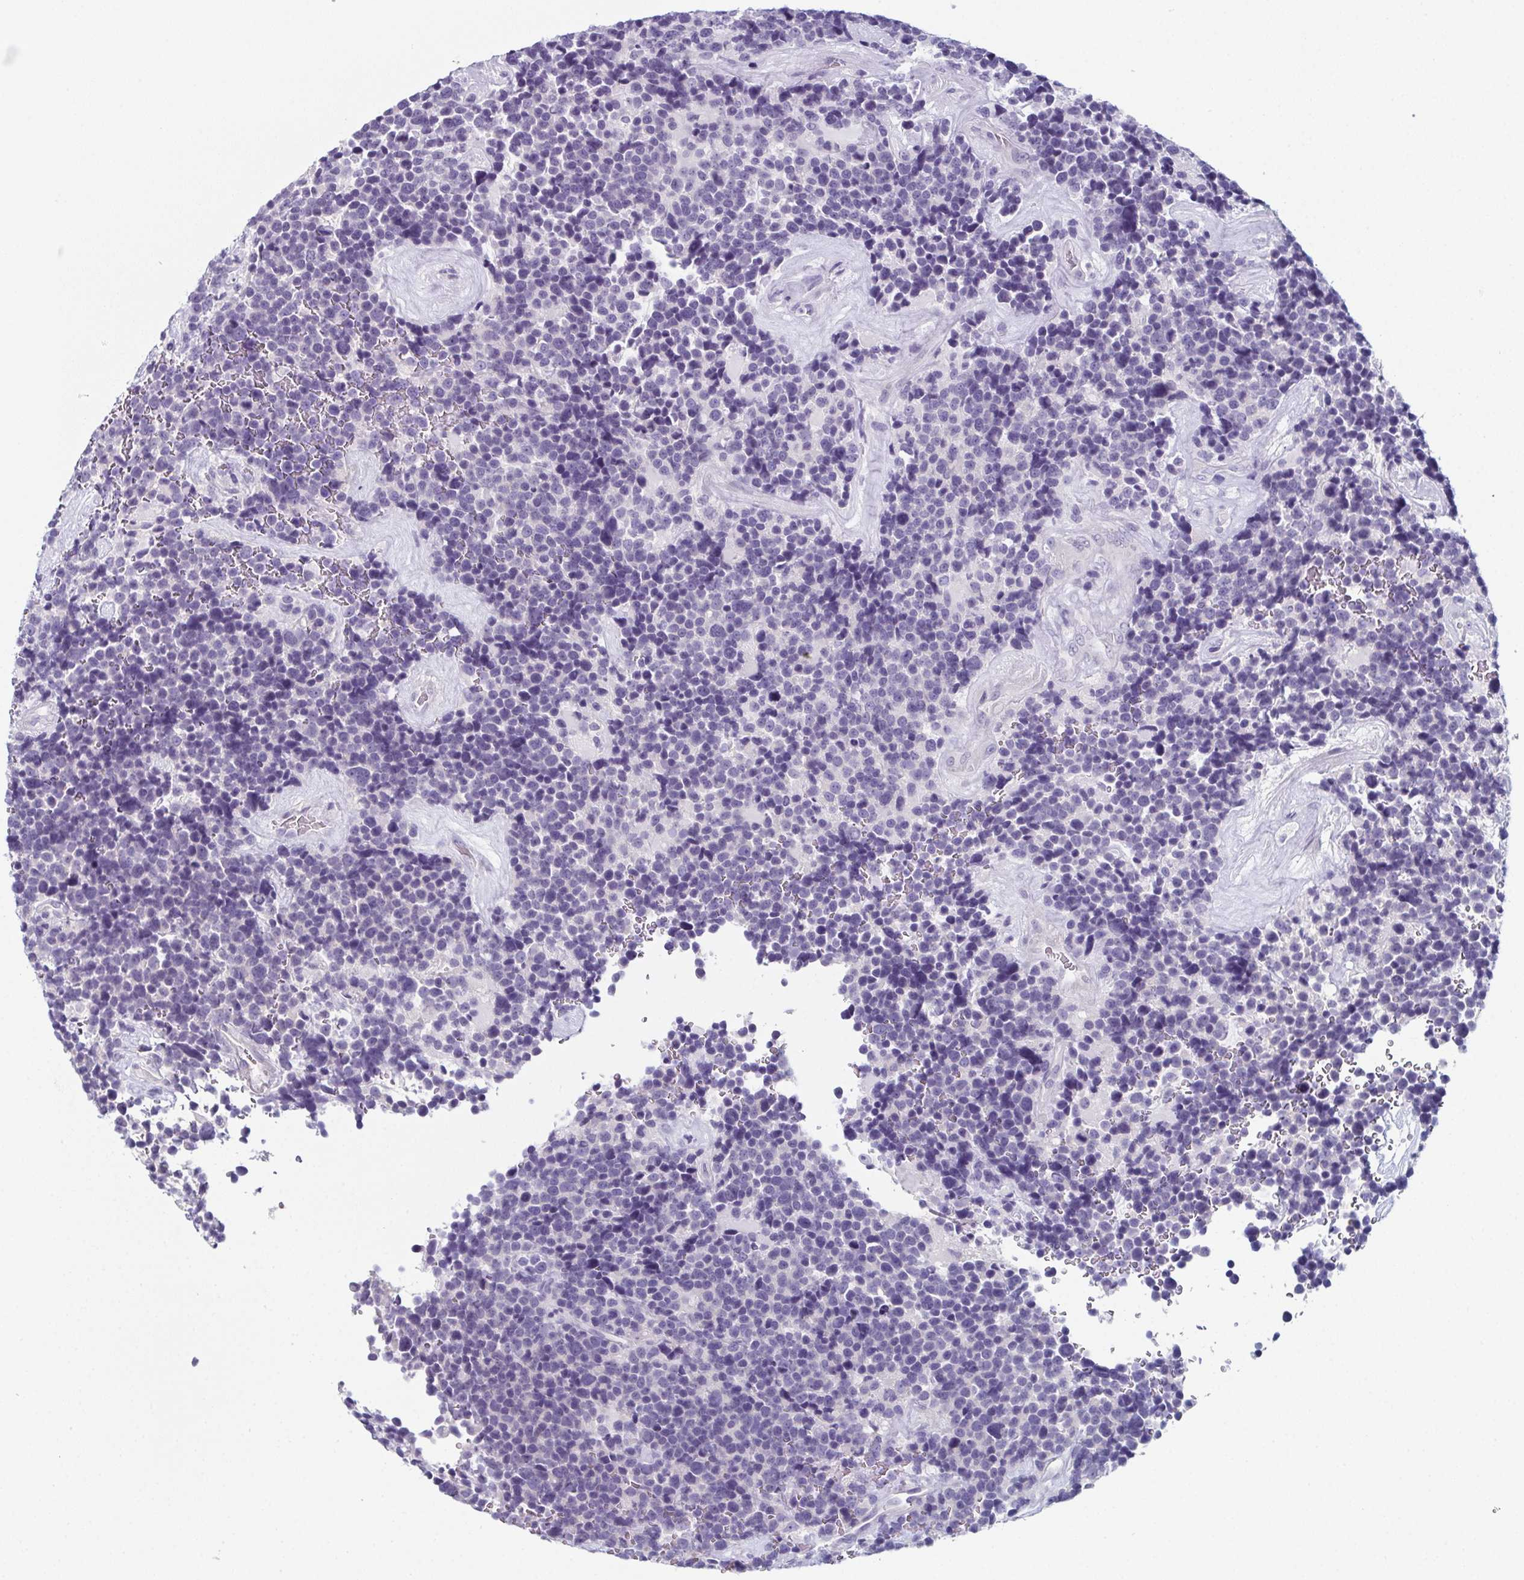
{"staining": {"intensity": "negative", "quantity": "none", "location": "none"}, "tissue": "glioma", "cell_type": "Tumor cells", "image_type": "cancer", "snomed": [{"axis": "morphology", "description": "Glioma, malignant, High grade"}, {"axis": "topography", "description": "Brain"}], "caption": "This is a image of immunohistochemistry (IHC) staining of glioma, which shows no staining in tumor cells.", "gene": "ENKUR", "patient": {"sex": "male", "age": 33}}